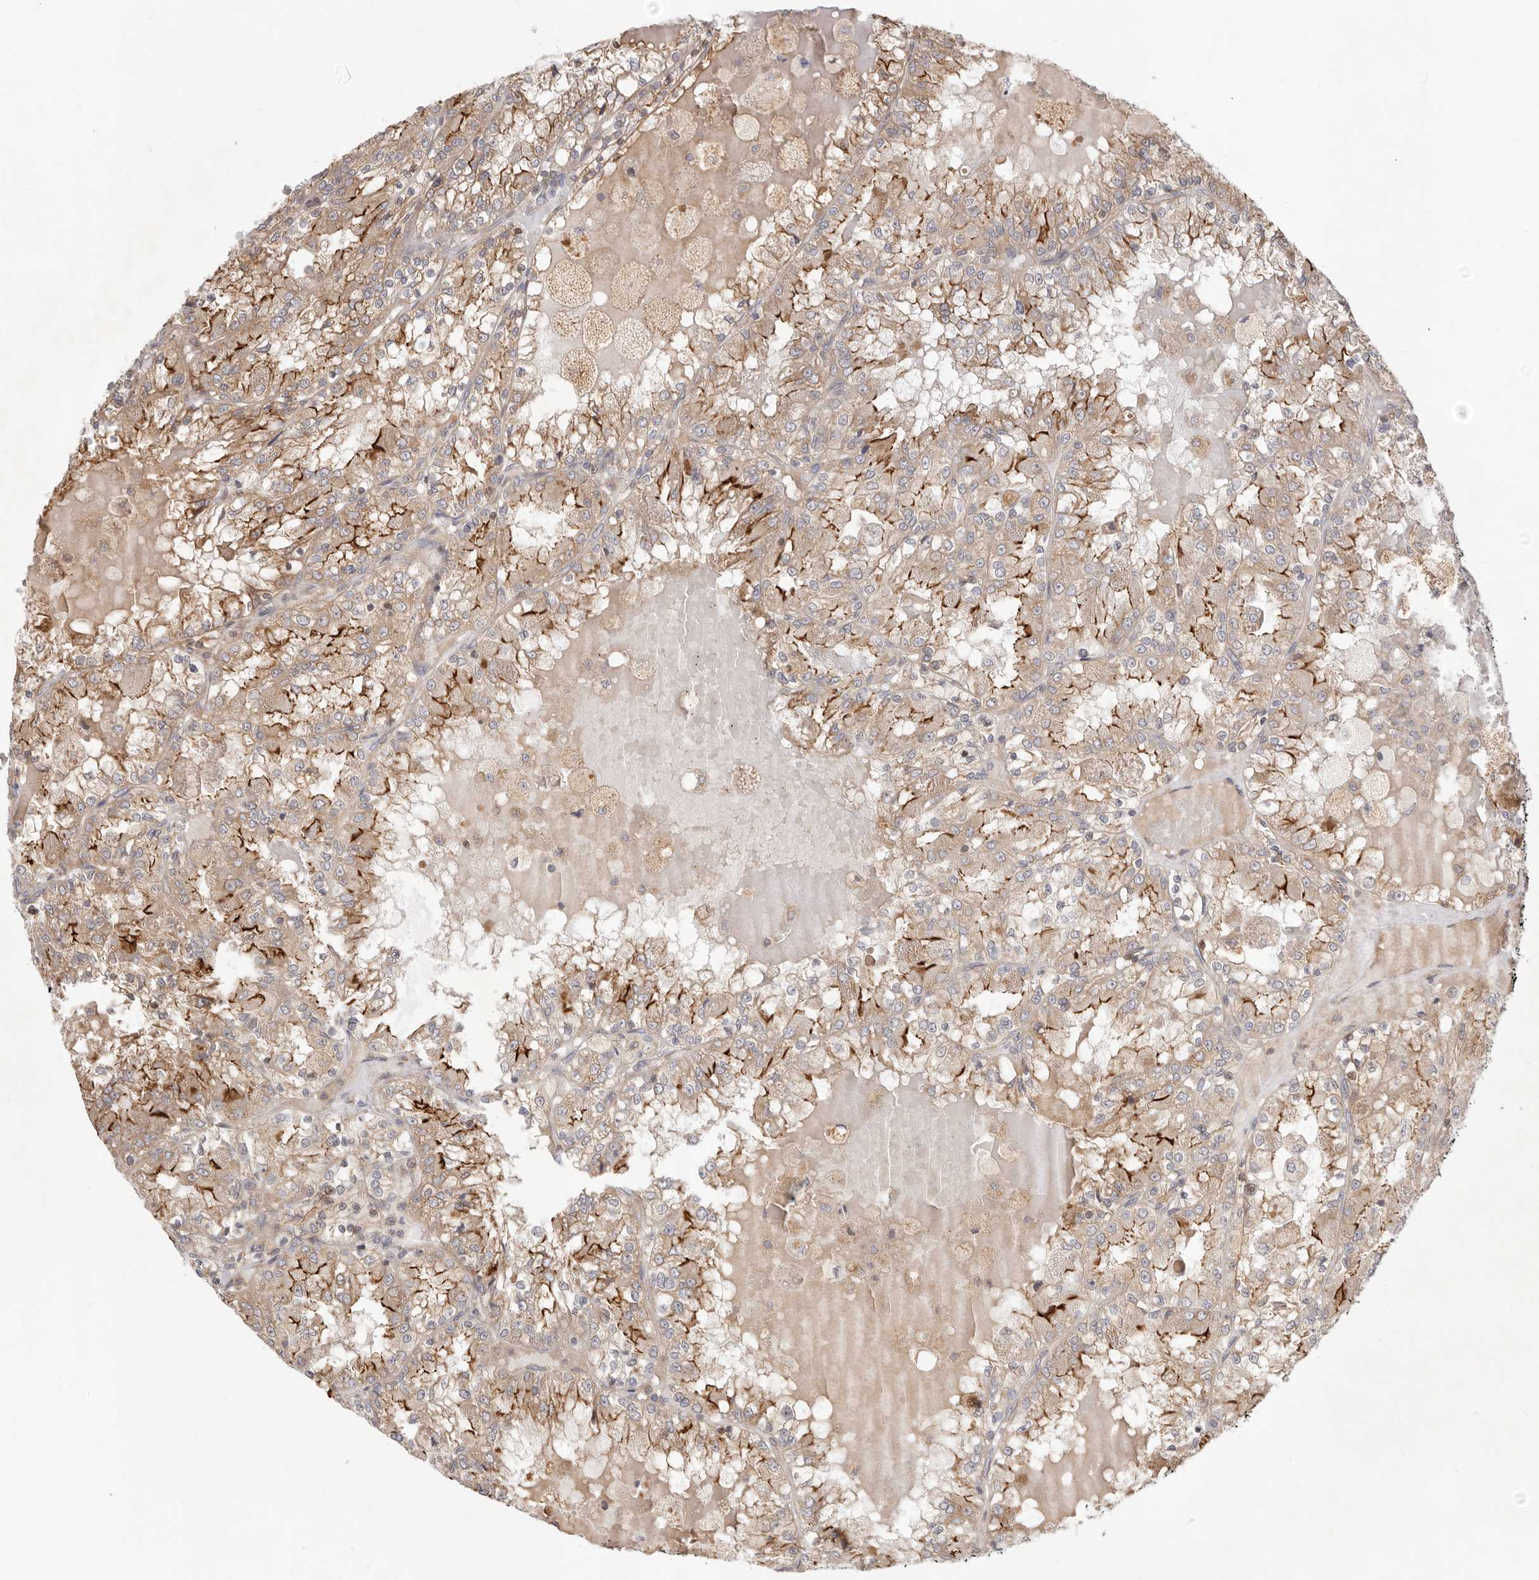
{"staining": {"intensity": "moderate", "quantity": ">75%", "location": "cytoplasmic/membranous"}, "tissue": "renal cancer", "cell_type": "Tumor cells", "image_type": "cancer", "snomed": [{"axis": "morphology", "description": "Adenocarcinoma, NOS"}, {"axis": "topography", "description": "Kidney"}], "caption": "DAB immunohistochemical staining of adenocarcinoma (renal) exhibits moderate cytoplasmic/membranous protein staining in about >75% of tumor cells. The staining was performed using DAB (3,3'-diaminobenzidine), with brown indicating positive protein expression. Nuclei are stained blue with hematoxylin.", "gene": "USH1C", "patient": {"sex": "female", "age": 56}}